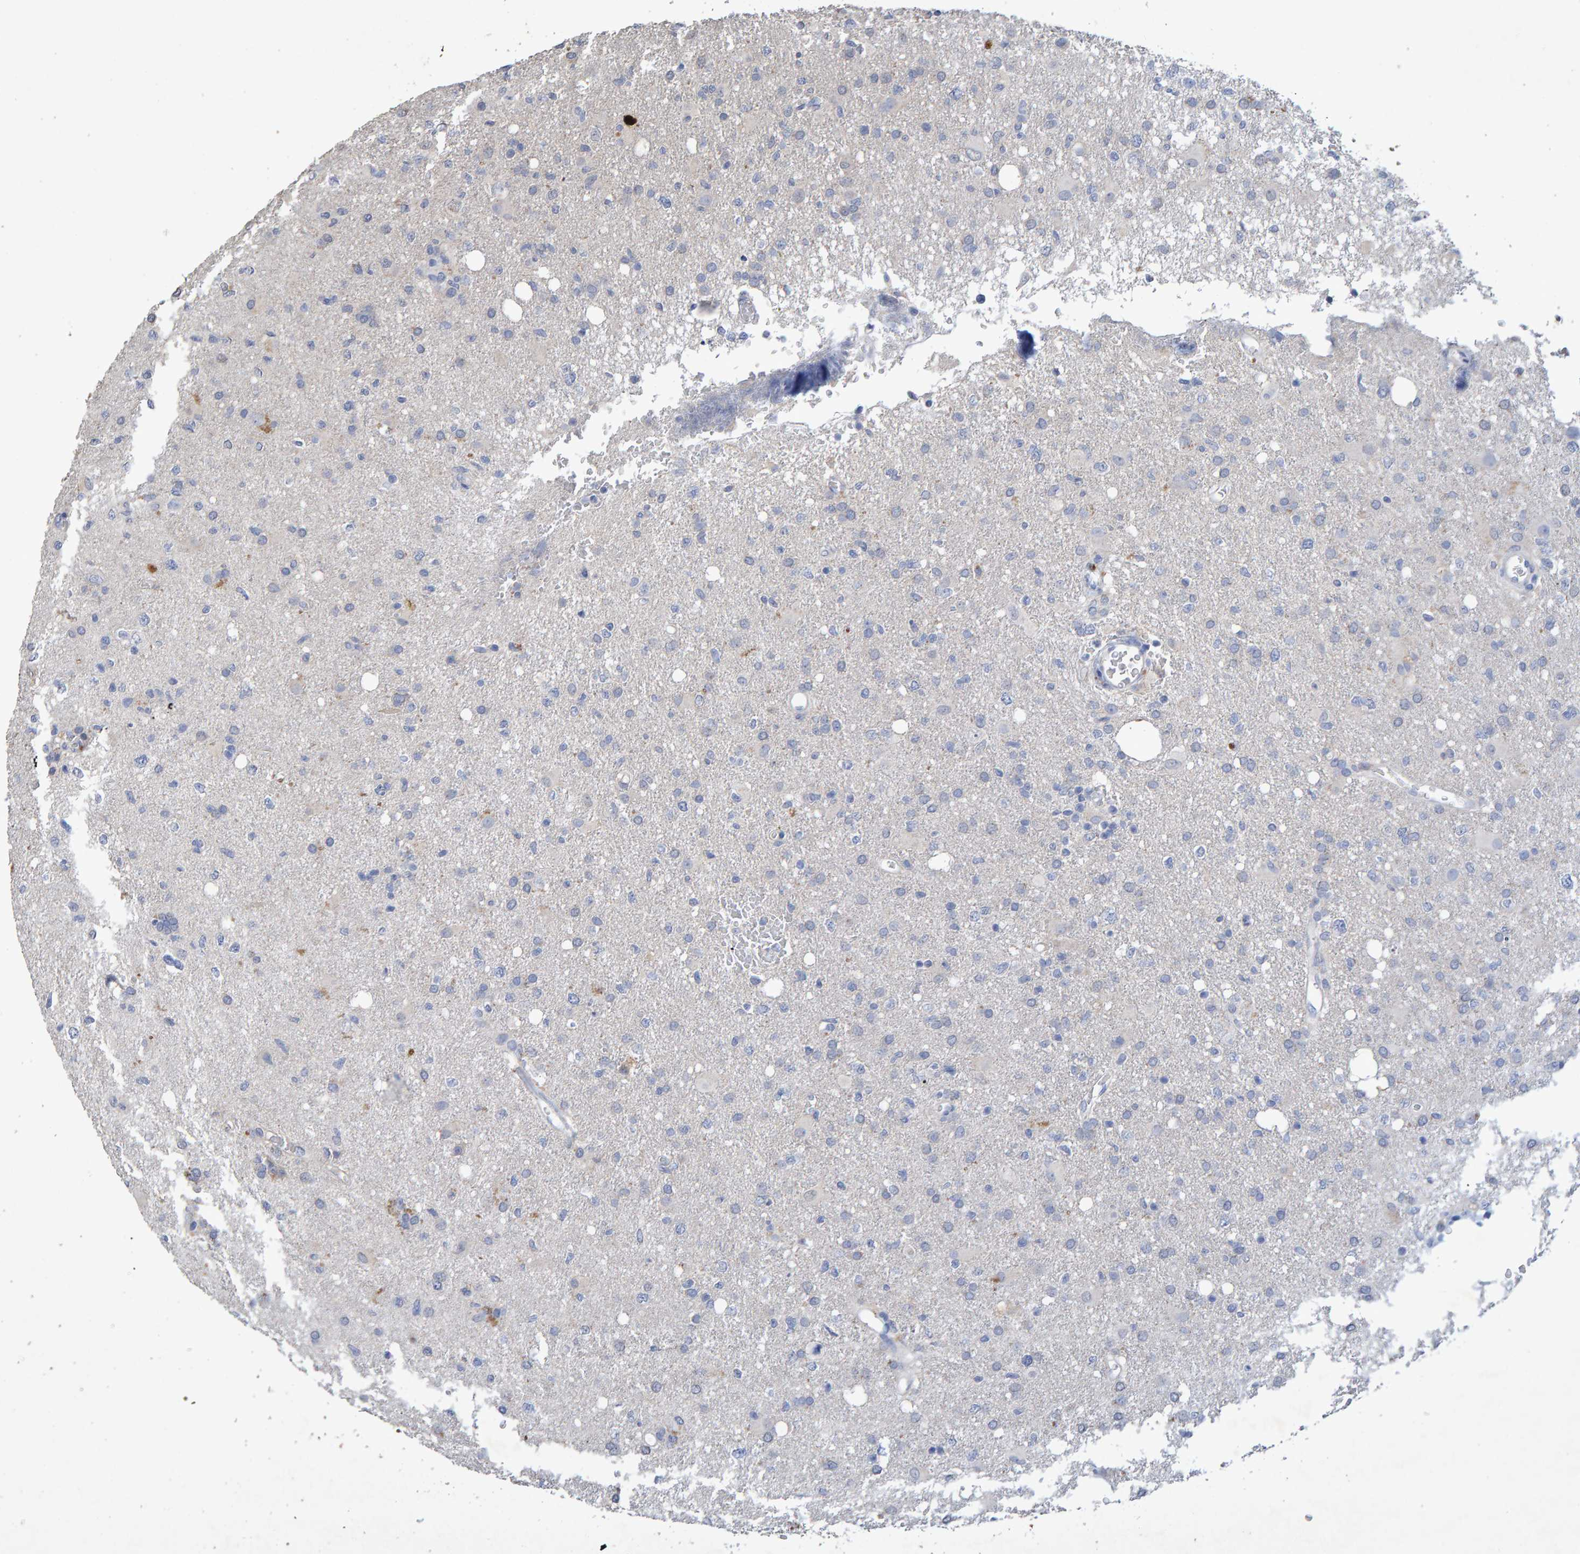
{"staining": {"intensity": "negative", "quantity": "none", "location": "none"}, "tissue": "glioma", "cell_type": "Tumor cells", "image_type": "cancer", "snomed": [{"axis": "morphology", "description": "Glioma, malignant, High grade"}, {"axis": "topography", "description": "Brain"}], "caption": "Immunohistochemistry image of malignant glioma (high-grade) stained for a protein (brown), which exhibits no staining in tumor cells. Brightfield microscopy of immunohistochemistry (IHC) stained with DAB (brown) and hematoxylin (blue), captured at high magnification.", "gene": "CTH", "patient": {"sex": "female", "age": 57}}